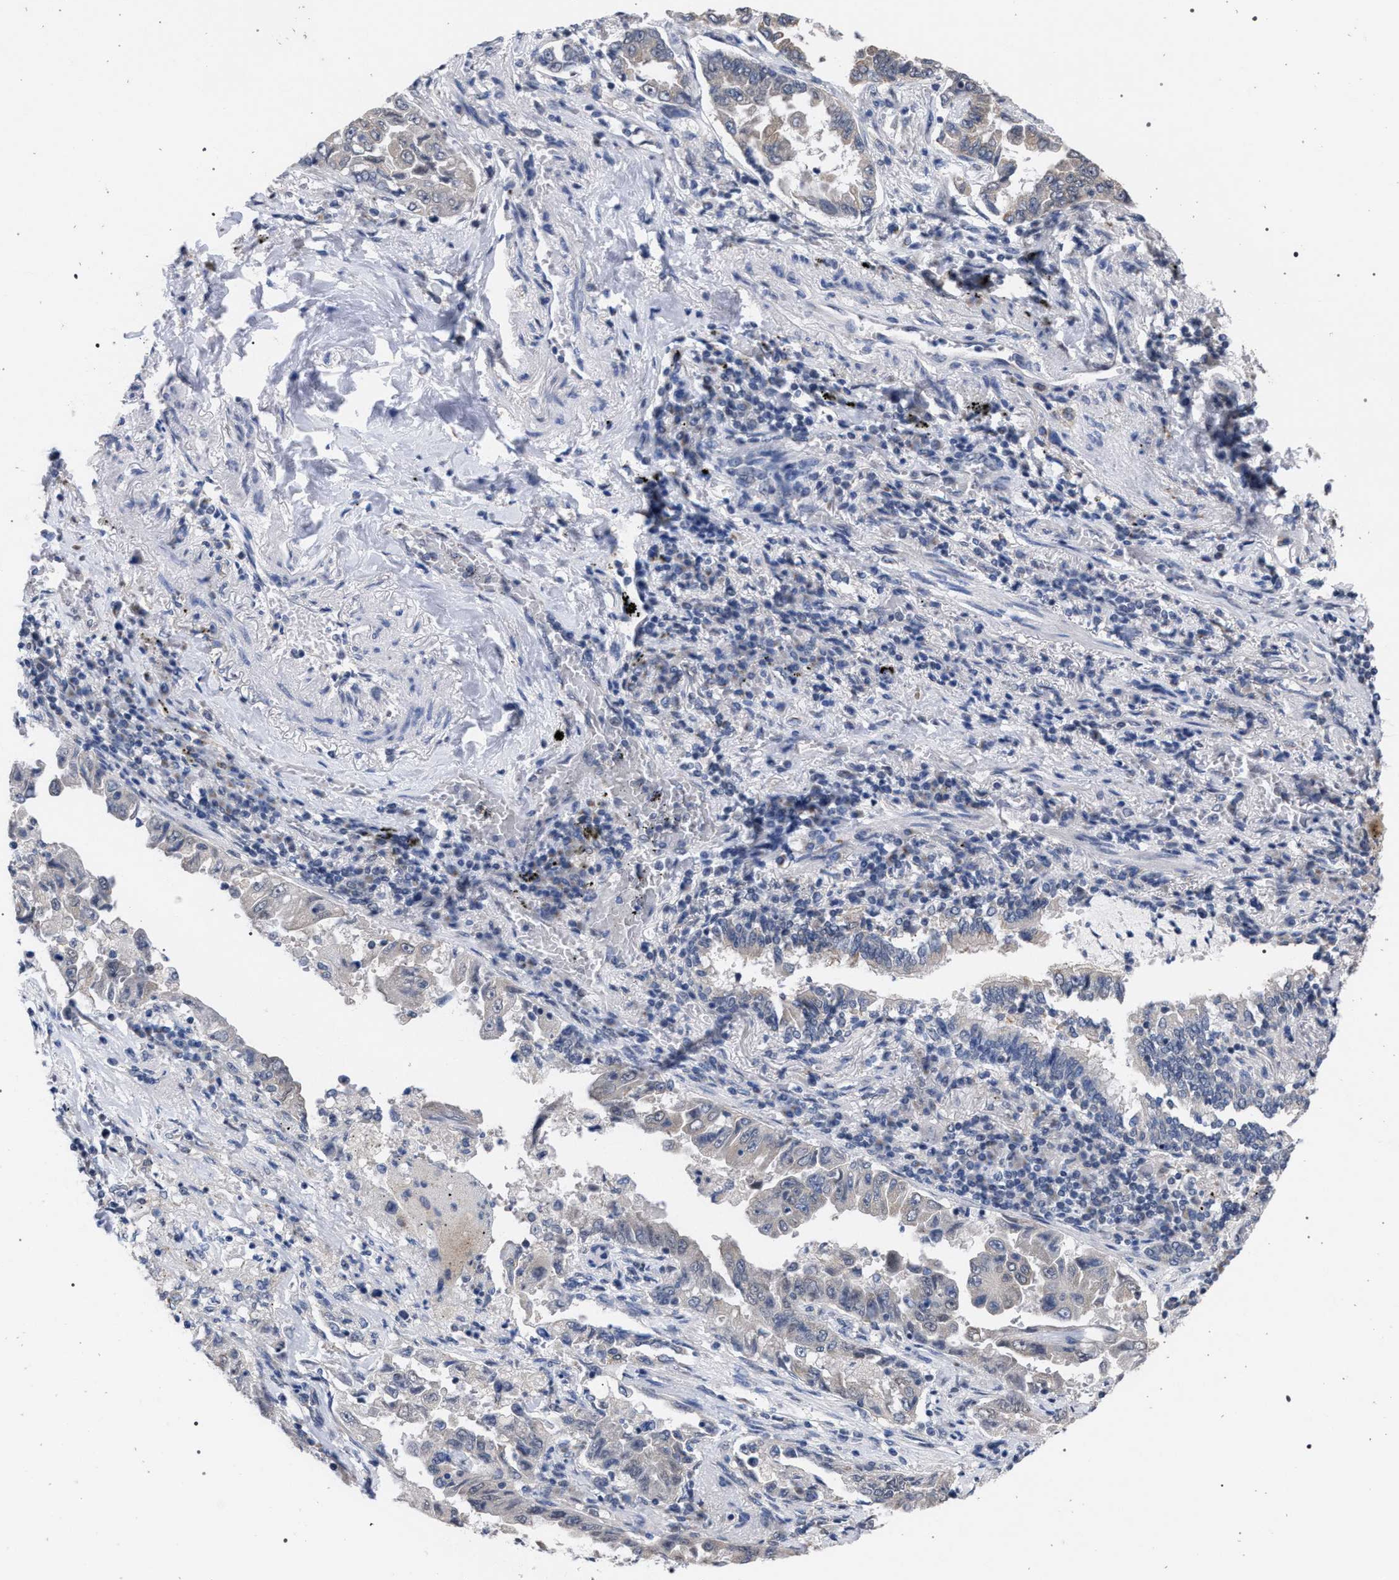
{"staining": {"intensity": "negative", "quantity": "none", "location": "none"}, "tissue": "lung cancer", "cell_type": "Tumor cells", "image_type": "cancer", "snomed": [{"axis": "morphology", "description": "Adenocarcinoma, NOS"}, {"axis": "topography", "description": "Lung"}], "caption": "Immunohistochemical staining of adenocarcinoma (lung) reveals no significant staining in tumor cells.", "gene": "GOLGA2", "patient": {"sex": "female", "age": 51}}